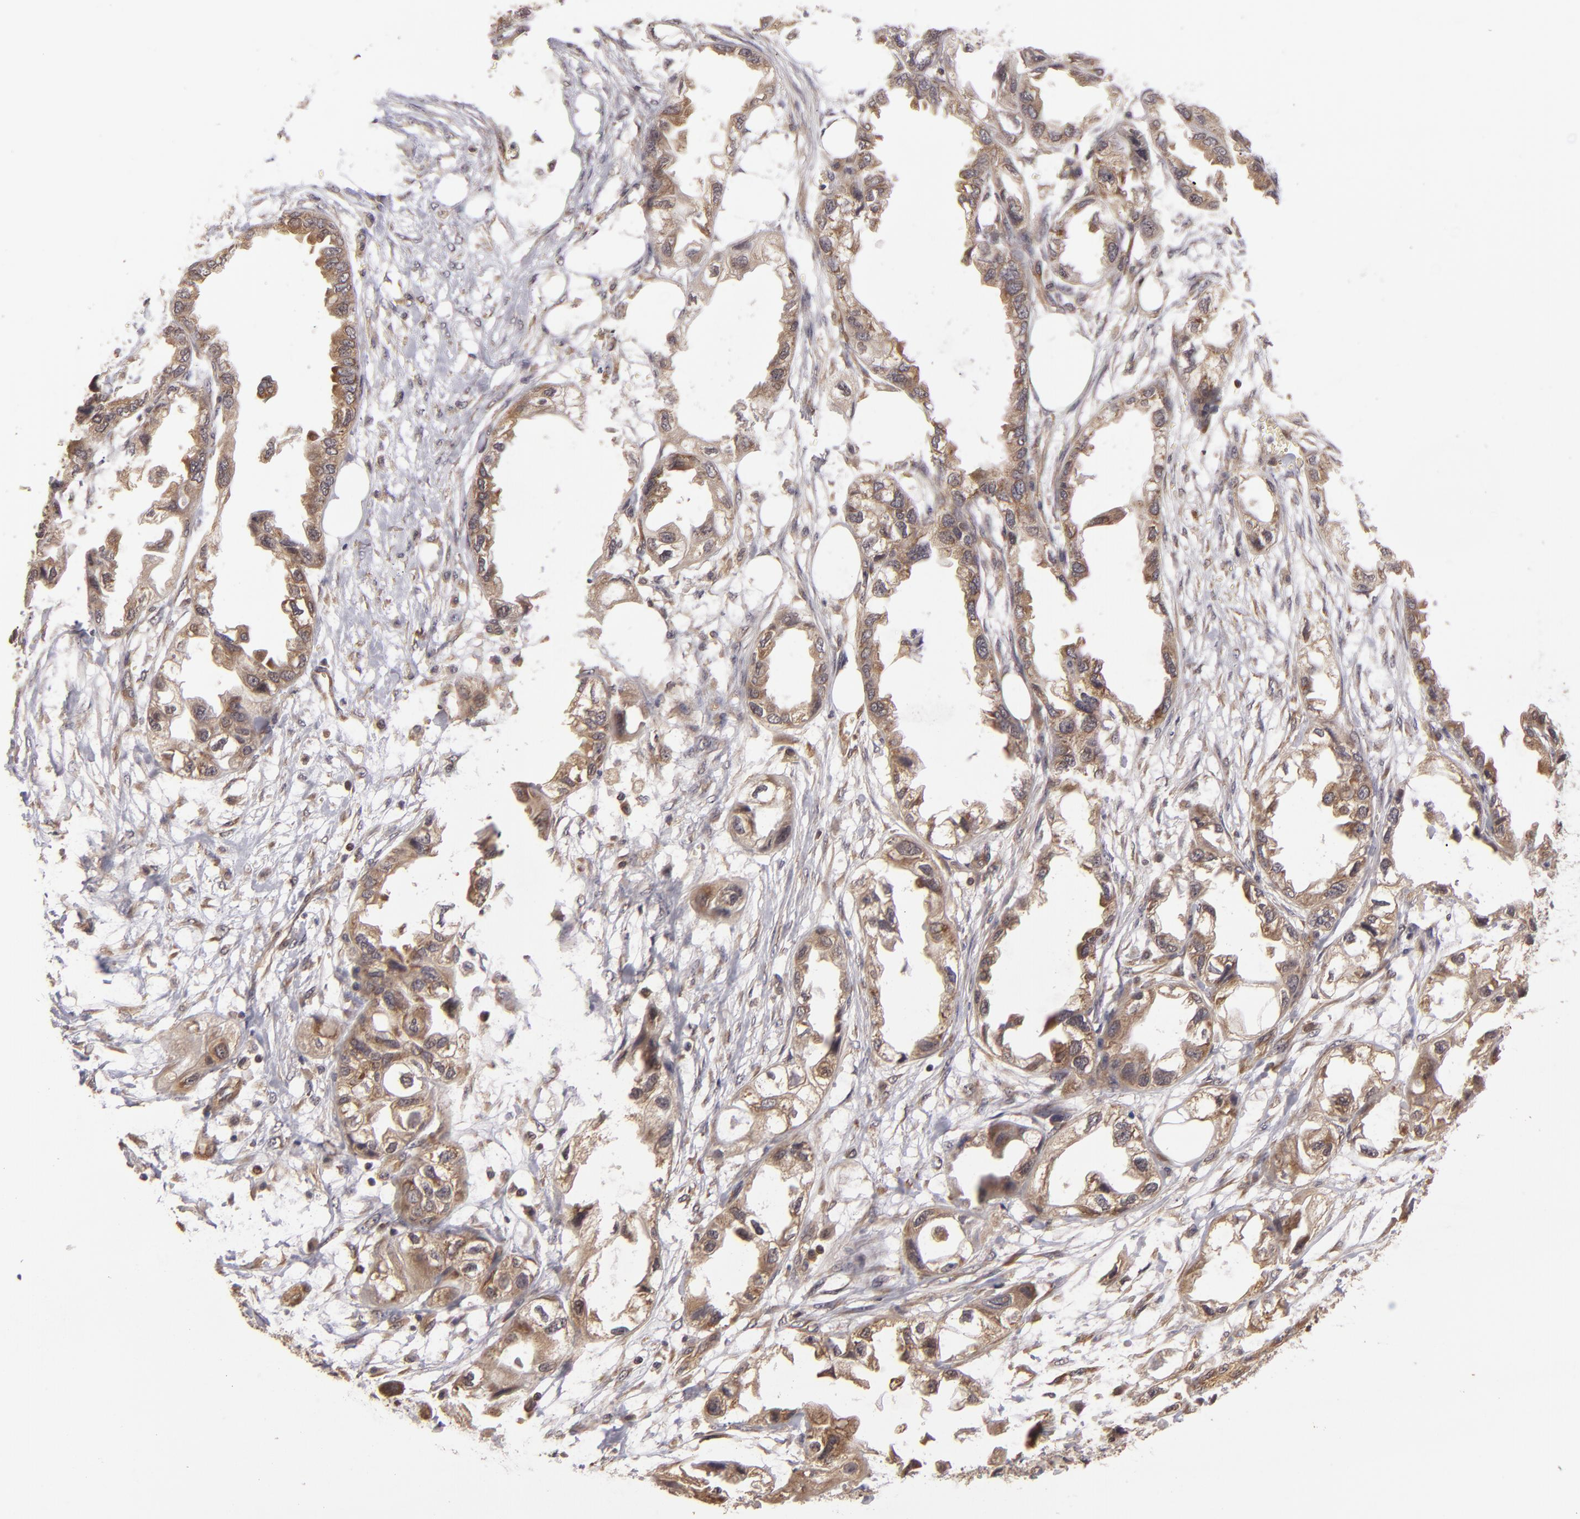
{"staining": {"intensity": "moderate", "quantity": "25%-75%", "location": "cytoplasmic/membranous"}, "tissue": "endometrial cancer", "cell_type": "Tumor cells", "image_type": "cancer", "snomed": [{"axis": "morphology", "description": "Adenocarcinoma, NOS"}, {"axis": "topography", "description": "Endometrium"}], "caption": "Endometrial cancer (adenocarcinoma) stained for a protein (brown) exhibits moderate cytoplasmic/membranous positive positivity in approximately 25%-75% of tumor cells.", "gene": "MAPK3", "patient": {"sex": "female", "age": 67}}